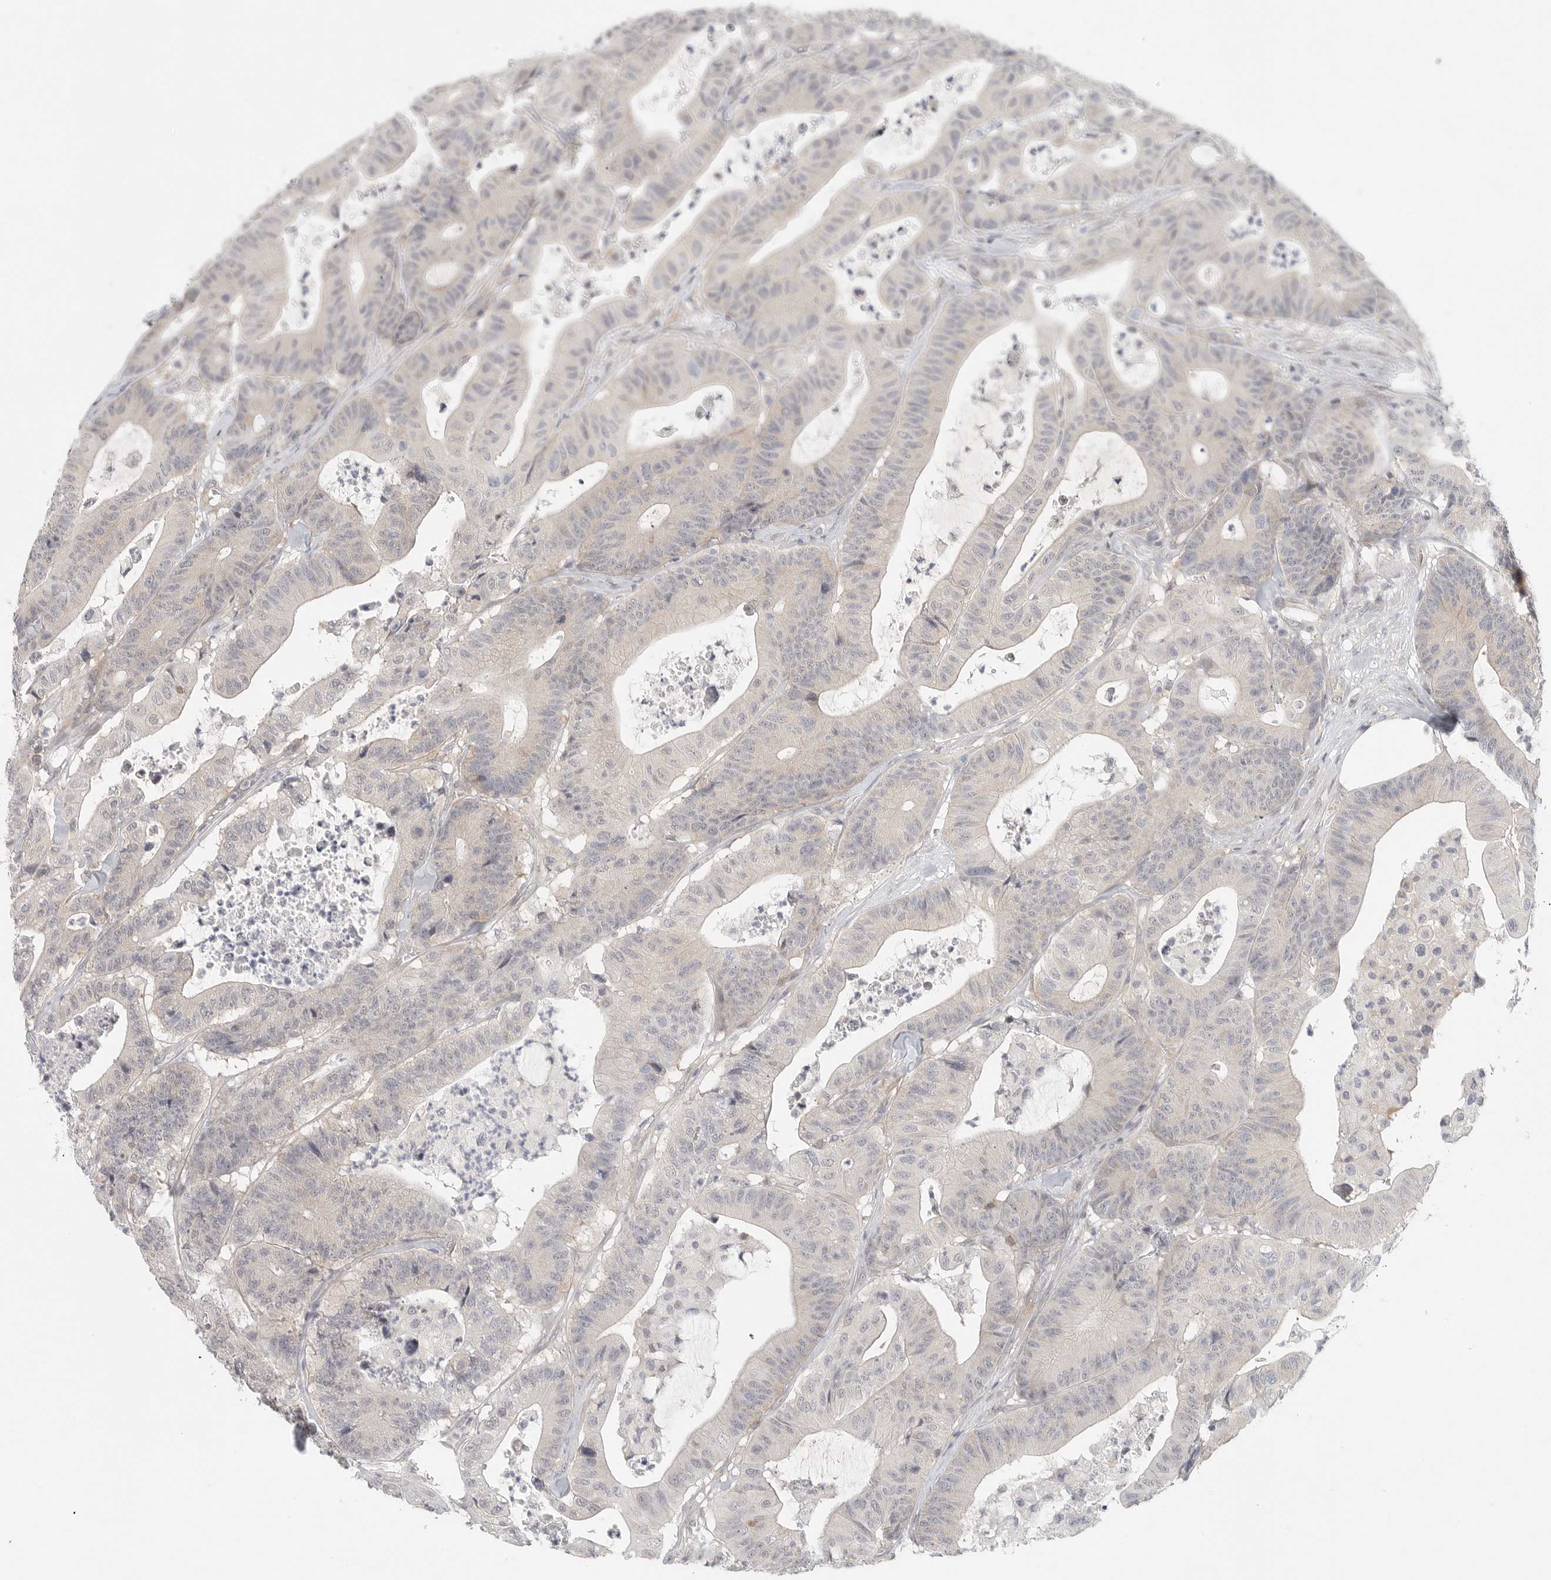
{"staining": {"intensity": "negative", "quantity": "none", "location": "none"}, "tissue": "colorectal cancer", "cell_type": "Tumor cells", "image_type": "cancer", "snomed": [{"axis": "morphology", "description": "Adenocarcinoma, NOS"}, {"axis": "topography", "description": "Colon"}], "caption": "This is an immunohistochemistry (IHC) image of colorectal cancer (adenocarcinoma). There is no positivity in tumor cells.", "gene": "HDAC6", "patient": {"sex": "female", "age": 84}}